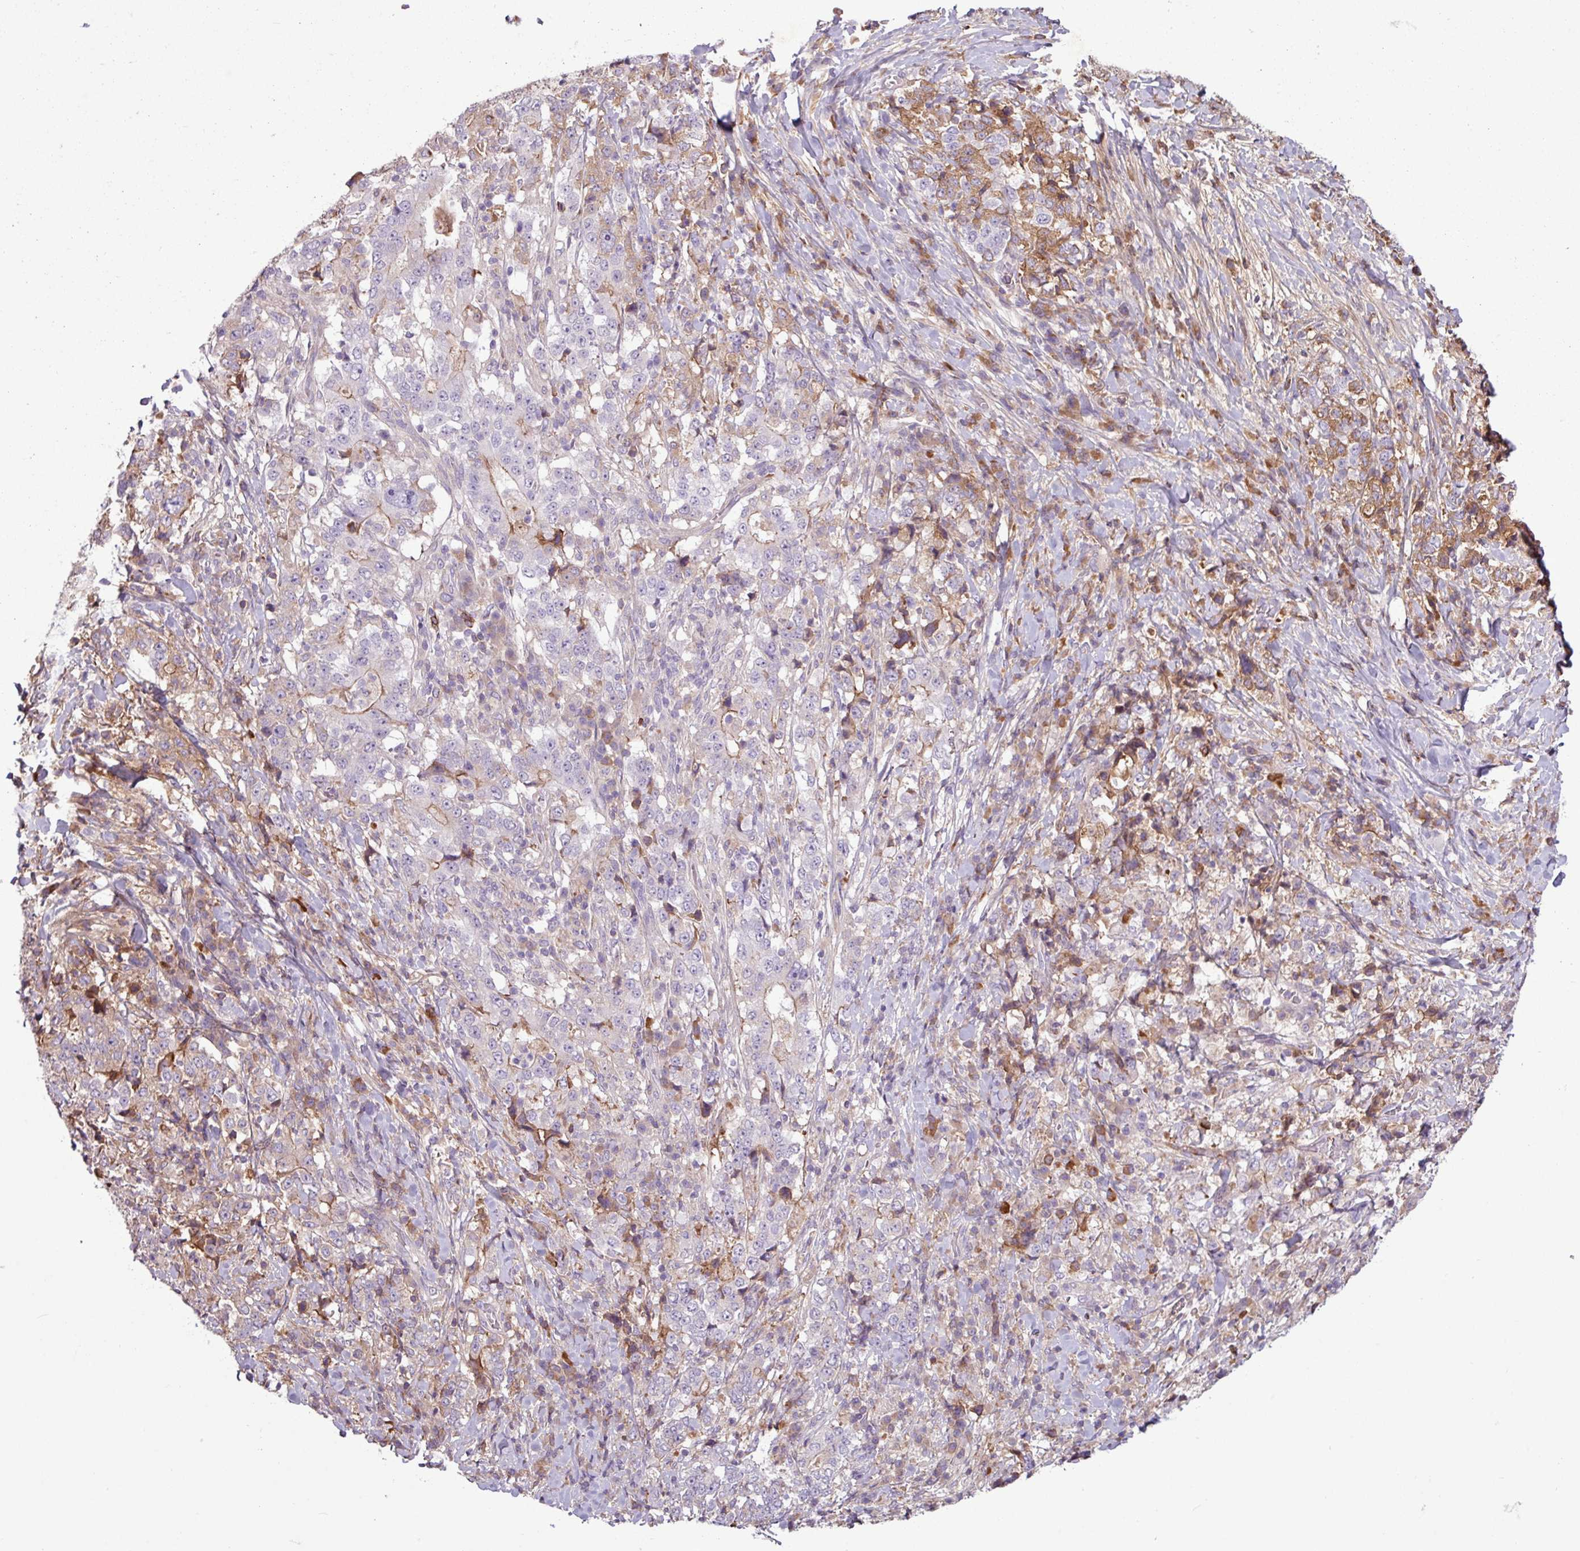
{"staining": {"intensity": "weak", "quantity": "<25%", "location": "cytoplasmic/membranous"}, "tissue": "stomach cancer", "cell_type": "Tumor cells", "image_type": "cancer", "snomed": [{"axis": "morphology", "description": "Normal tissue, NOS"}, {"axis": "morphology", "description": "Adenocarcinoma, NOS"}, {"axis": "topography", "description": "Stomach, upper"}, {"axis": "topography", "description": "Stomach"}], "caption": "There is no significant staining in tumor cells of stomach adenocarcinoma. Nuclei are stained in blue.", "gene": "C4B", "patient": {"sex": "male", "age": 59}}